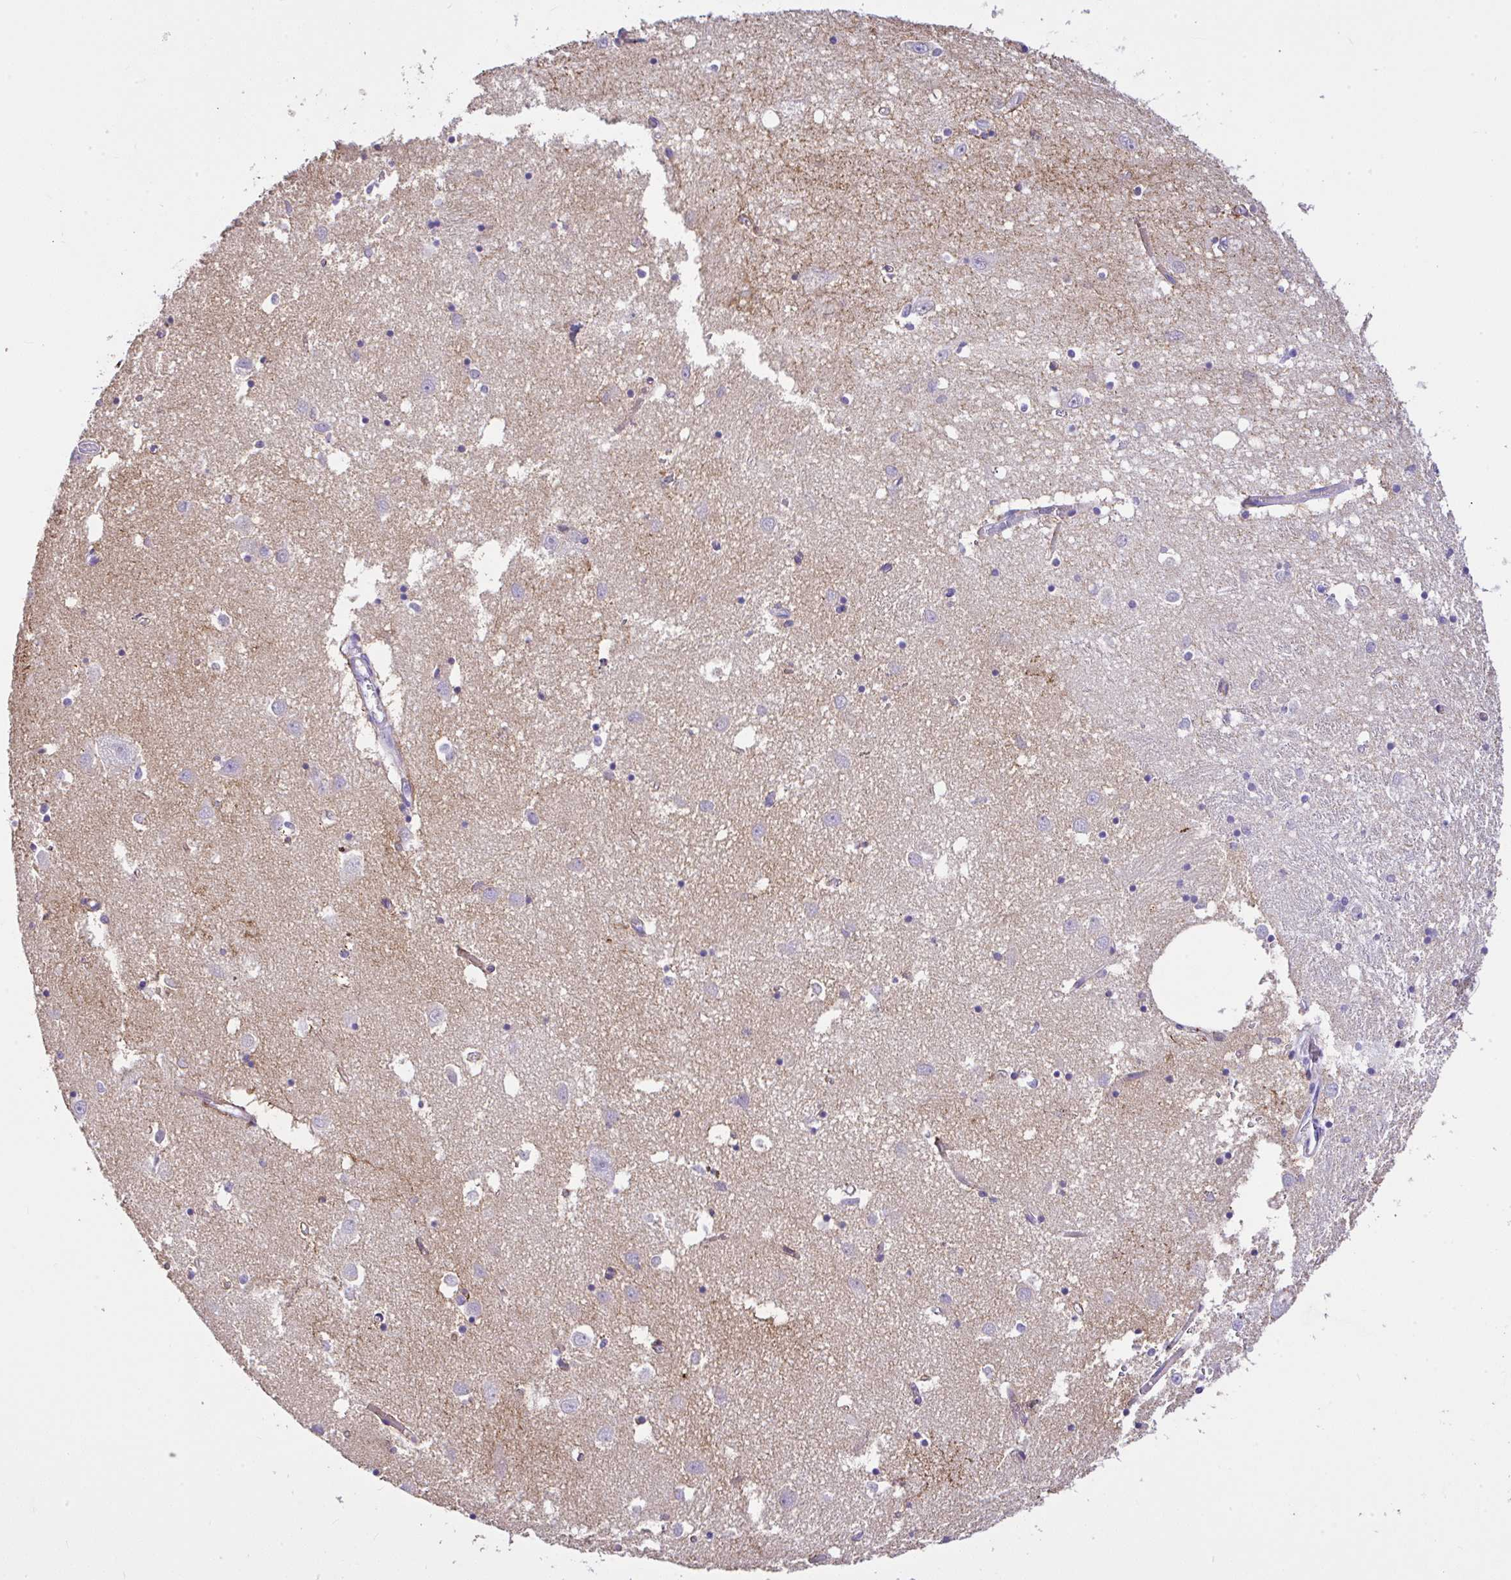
{"staining": {"intensity": "negative", "quantity": "none", "location": "none"}, "tissue": "caudate", "cell_type": "Glial cells", "image_type": "normal", "snomed": [{"axis": "morphology", "description": "Normal tissue, NOS"}, {"axis": "topography", "description": "Lateral ventricle wall"}], "caption": "Immunohistochemistry of unremarkable caudate shows no expression in glial cells.", "gene": "CTU1", "patient": {"sex": "male", "age": 70}}